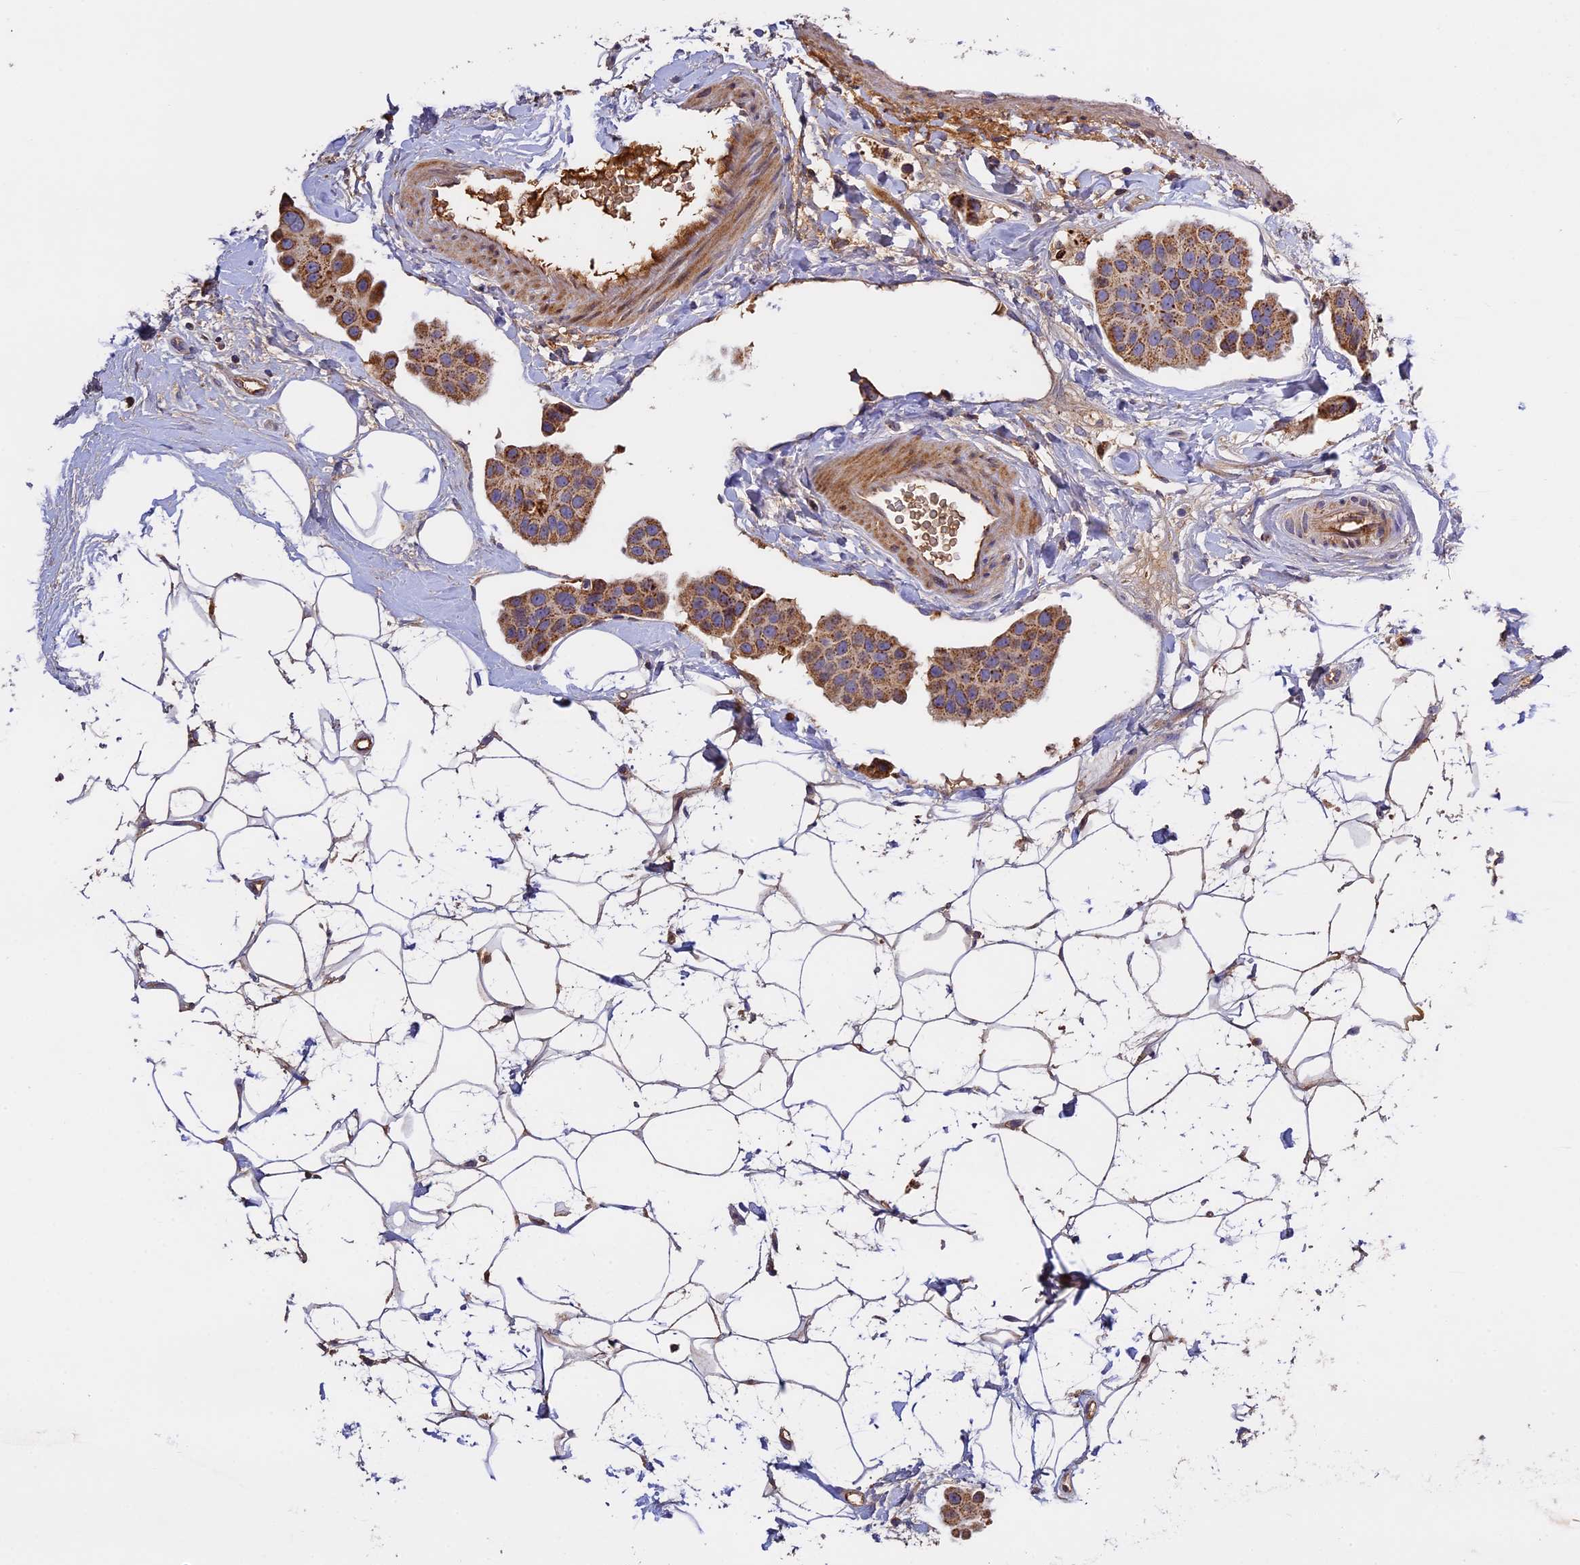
{"staining": {"intensity": "moderate", "quantity": ">75%", "location": "cytoplasmic/membranous"}, "tissue": "breast cancer", "cell_type": "Tumor cells", "image_type": "cancer", "snomed": [{"axis": "morphology", "description": "Normal tissue, NOS"}, {"axis": "morphology", "description": "Duct carcinoma"}, {"axis": "topography", "description": "Breast"}], "caption": "Immunohistochemical staining of breast cancer demonstrates medium levels of moderate cytoplasmic/membranous staining in approximately >75% of tumor cells.", "gene": "OCEL1", "patient": {"sex": "female", "age": 39}}